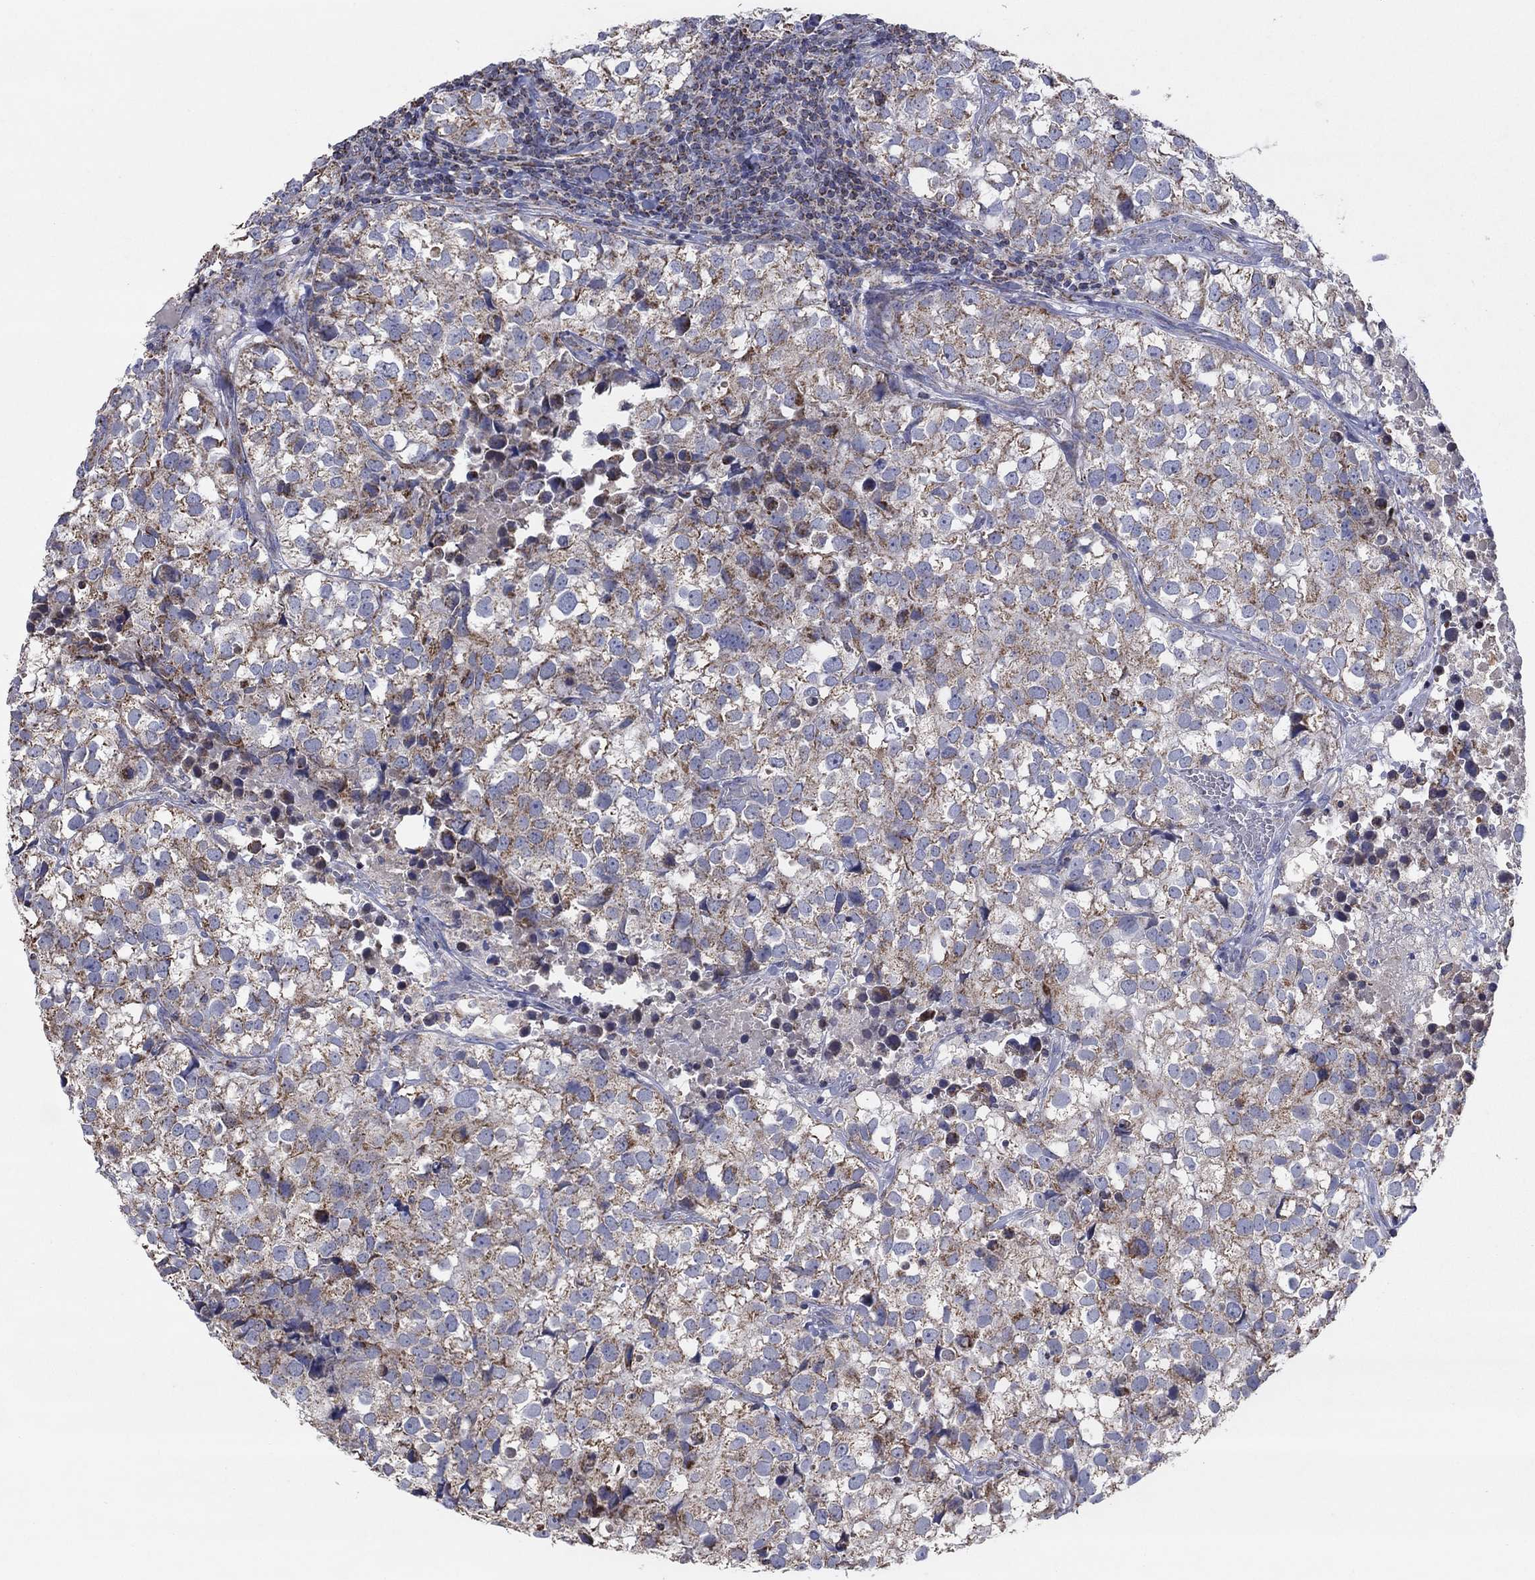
{"staining": {"intensity": "moderate", "quantity": "25%-75%", "location": "cytoplasmic/membranous"}, "tissue": "breast cancer", "cell_type": "Tumor cells", "image_type": "cancer", "snomed": [{"axis": "morphology", "description": "Duct carcinoma"}, {"axis": "topography", "description": "Breast"}], "caption": "Immunohistochemical staining of breast cancer exhibits medium levels of moderate cytoplasmic/membranous protein expression in approximately 25%-75% of tumor cells.", "gene": "C9orf85", "patient": {"sex": "female", "age": 30}}